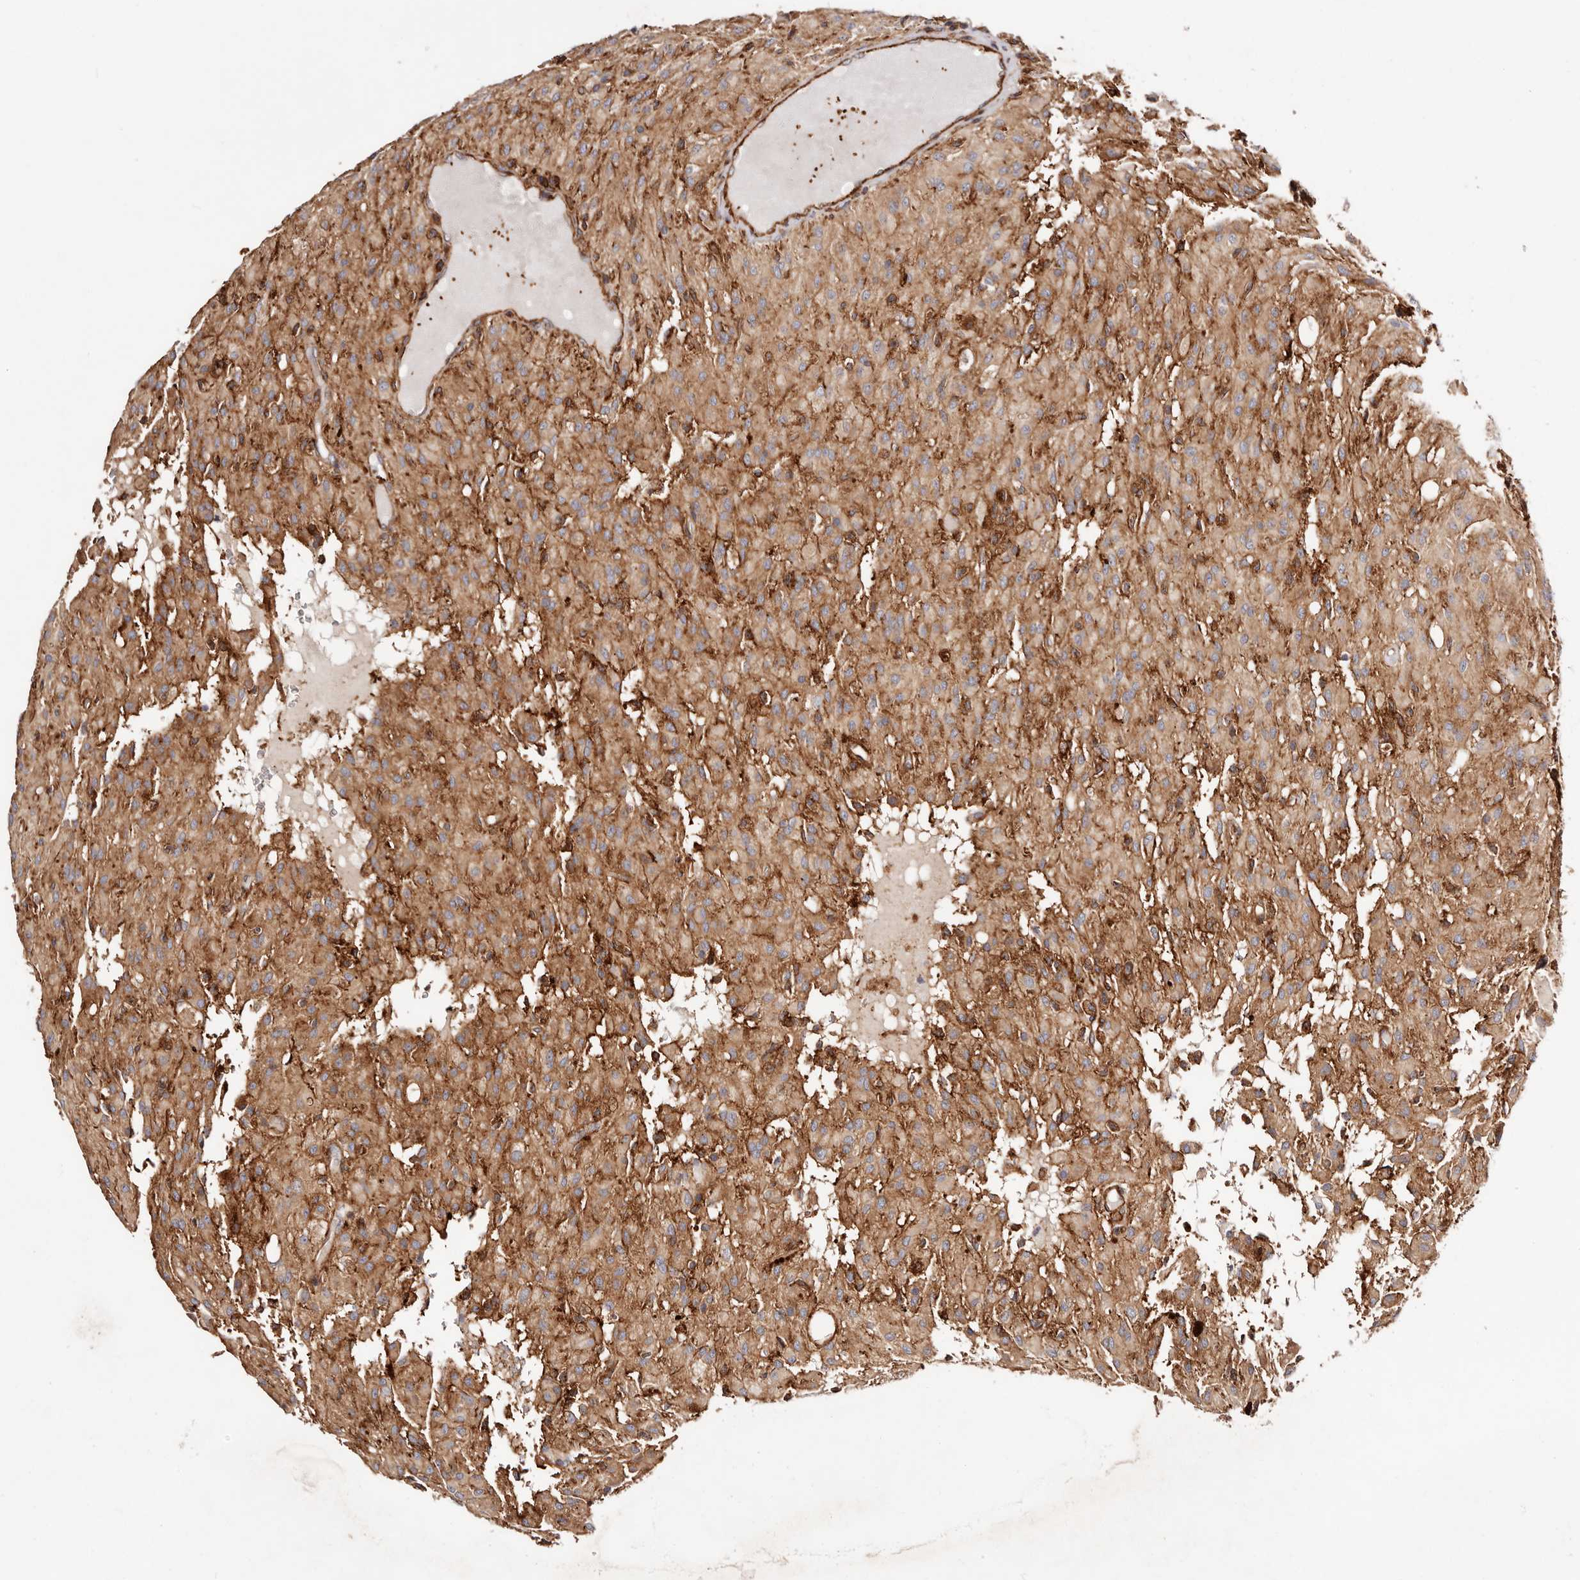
{"staining": {"intensity": "moderate", "quantity": ">75%", "location": "cytoplasmic/membranous"}, "tissue": "glioma", "cell_type": "Tumor cells", "image_type": "cancer", "snomed": [{"axis": "morphology", "description": "Glioma, malignant, High grade"}, {"axis": "topography", "description": "Brain"}], "caption": "DAB (3,3'-diaminobenzidine) immunohistochemical staining of glioma demonstrates moderate cytoplasmic/membranous protein positivity in about >75% of tumor cells. (Stains: DAB (3,3'-diaminobenzidine) in brown, nuclei in blue, Microscopy: brightfield microscopy at high magnification).", "gene": "PTPN22", "patient": {"sex": "female", "age": 59}}